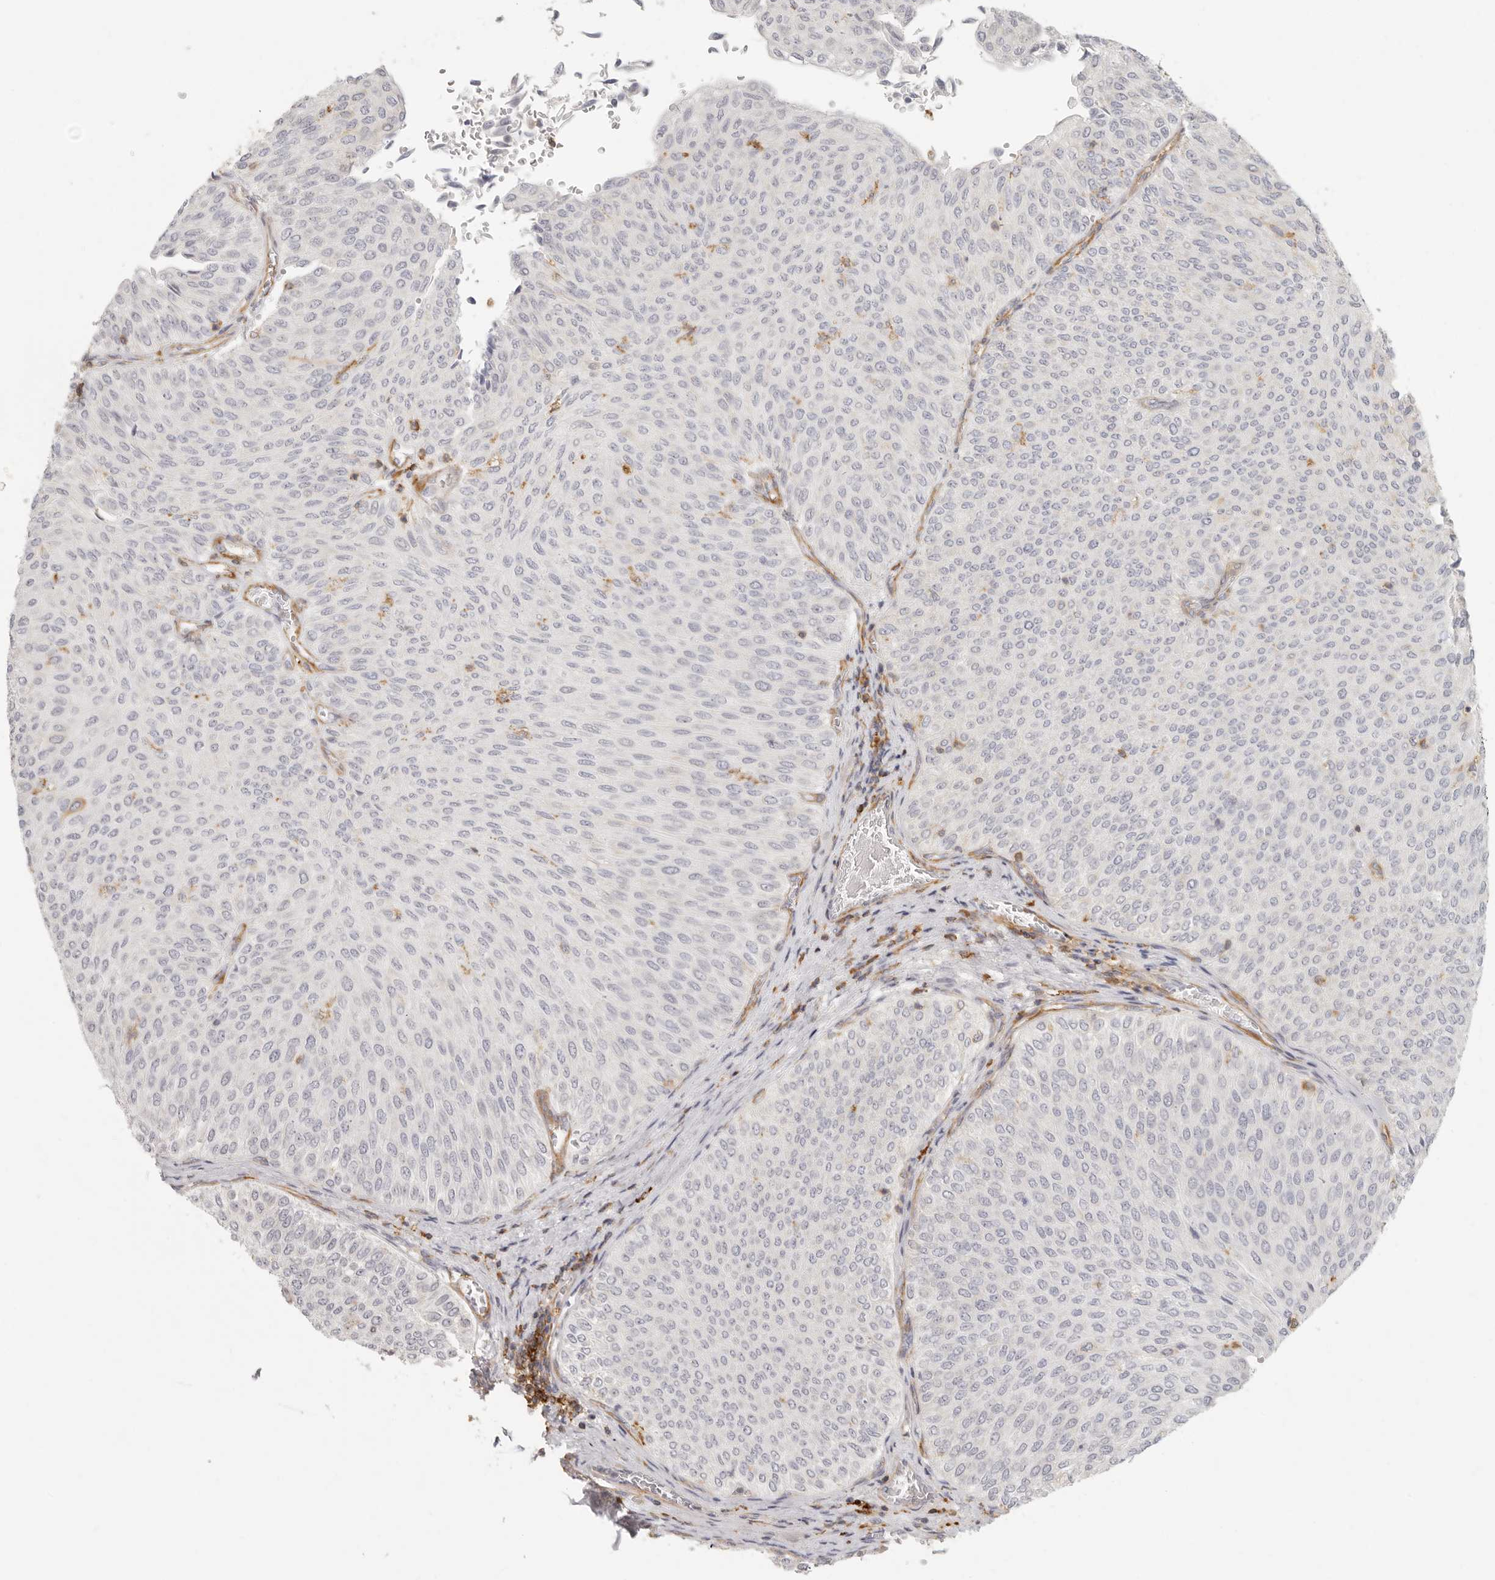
{"staining": {"intensity": "negative", "quantity": "none", "location": "none"}, "tissue": "urothelial cancer", "cell_type": "Tumor cells", "image_type": "cancer", "snomed": [{"axis": "morphology", "description": "Urothelial carcinoma, Low grade"}, {"axis": "topography", "description": "Urinary bladder"}], "caption": "This is a micrograph of immunohistochemistry (IHC) staining of urothelial carcinoma (low-grade), which shows no positivity in tumor cells. The staining is performed using DAB (3,3'-diaminobenzidine) brown chromogen with nuclei counter-stained in using hematoxylin.", "gene": "NIBAN1", "patient": {"sex": "male", "age": 78}}